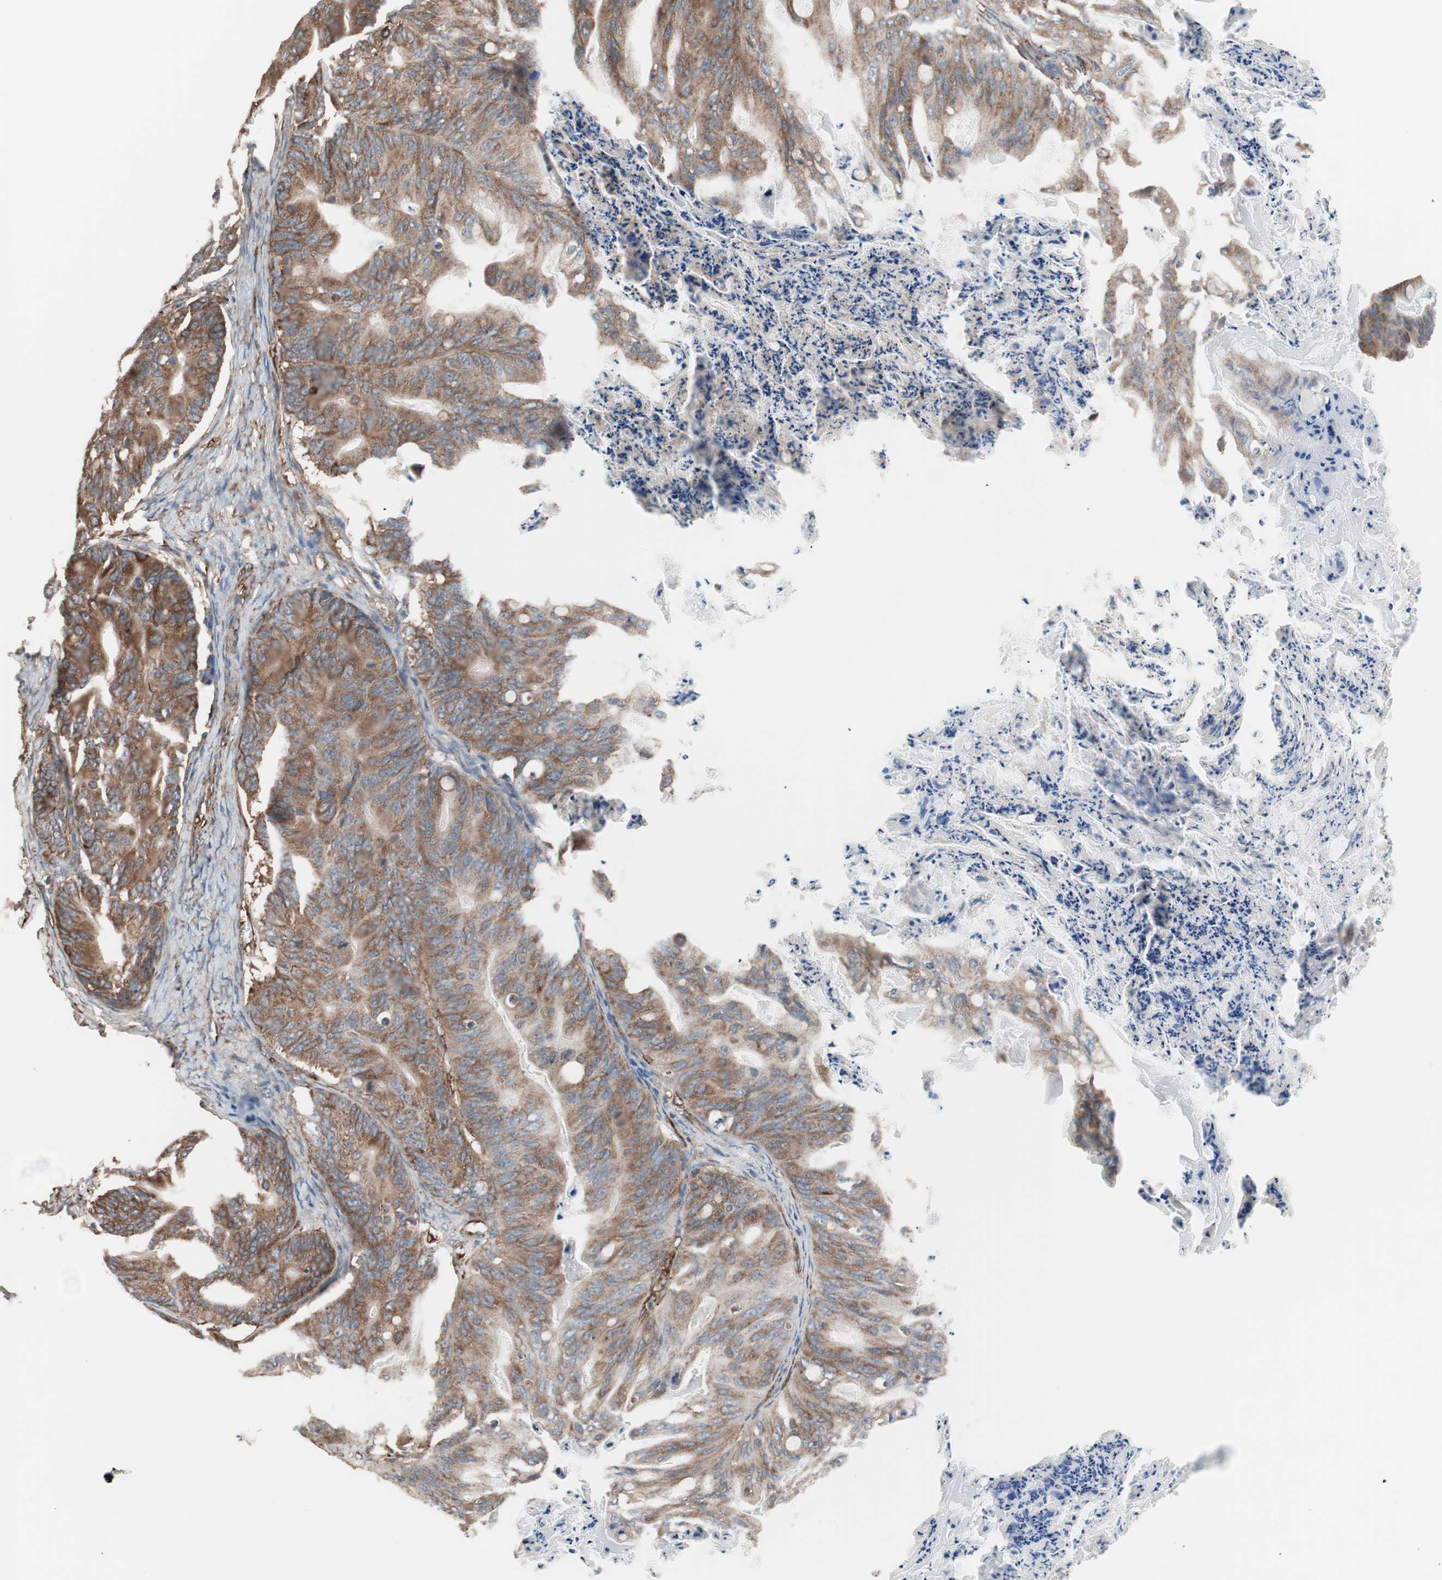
{"staining": {"intensity": "moderate", "quantity": ">75%", "location": "cytoplasmic/membranous"}, "tissue": "ovarian cancer", "cell_type": "Tumor cells", "image_type": "cancer", "snomed": [{"axis": "morphology", "description": "Cystadenocarcinoma, mucinous, NOS"}, {"axis": "topography", "description": "Ovary"}], "caption": "IHC staining of mucinous cystadenocarcinoma (ovarian), which exhibits medium levels of moderate cytoplasmic/membranous expression in about >75% of tumor cells indicating moderate cytoplasmic/membranous protein positivity. The staining was performed using DAB (brown) for protein detection and nuclei were counterstained in hematoxylin (blue).", "gene": "GPSM2", "patient": {"sex": "female", "age": 36}}